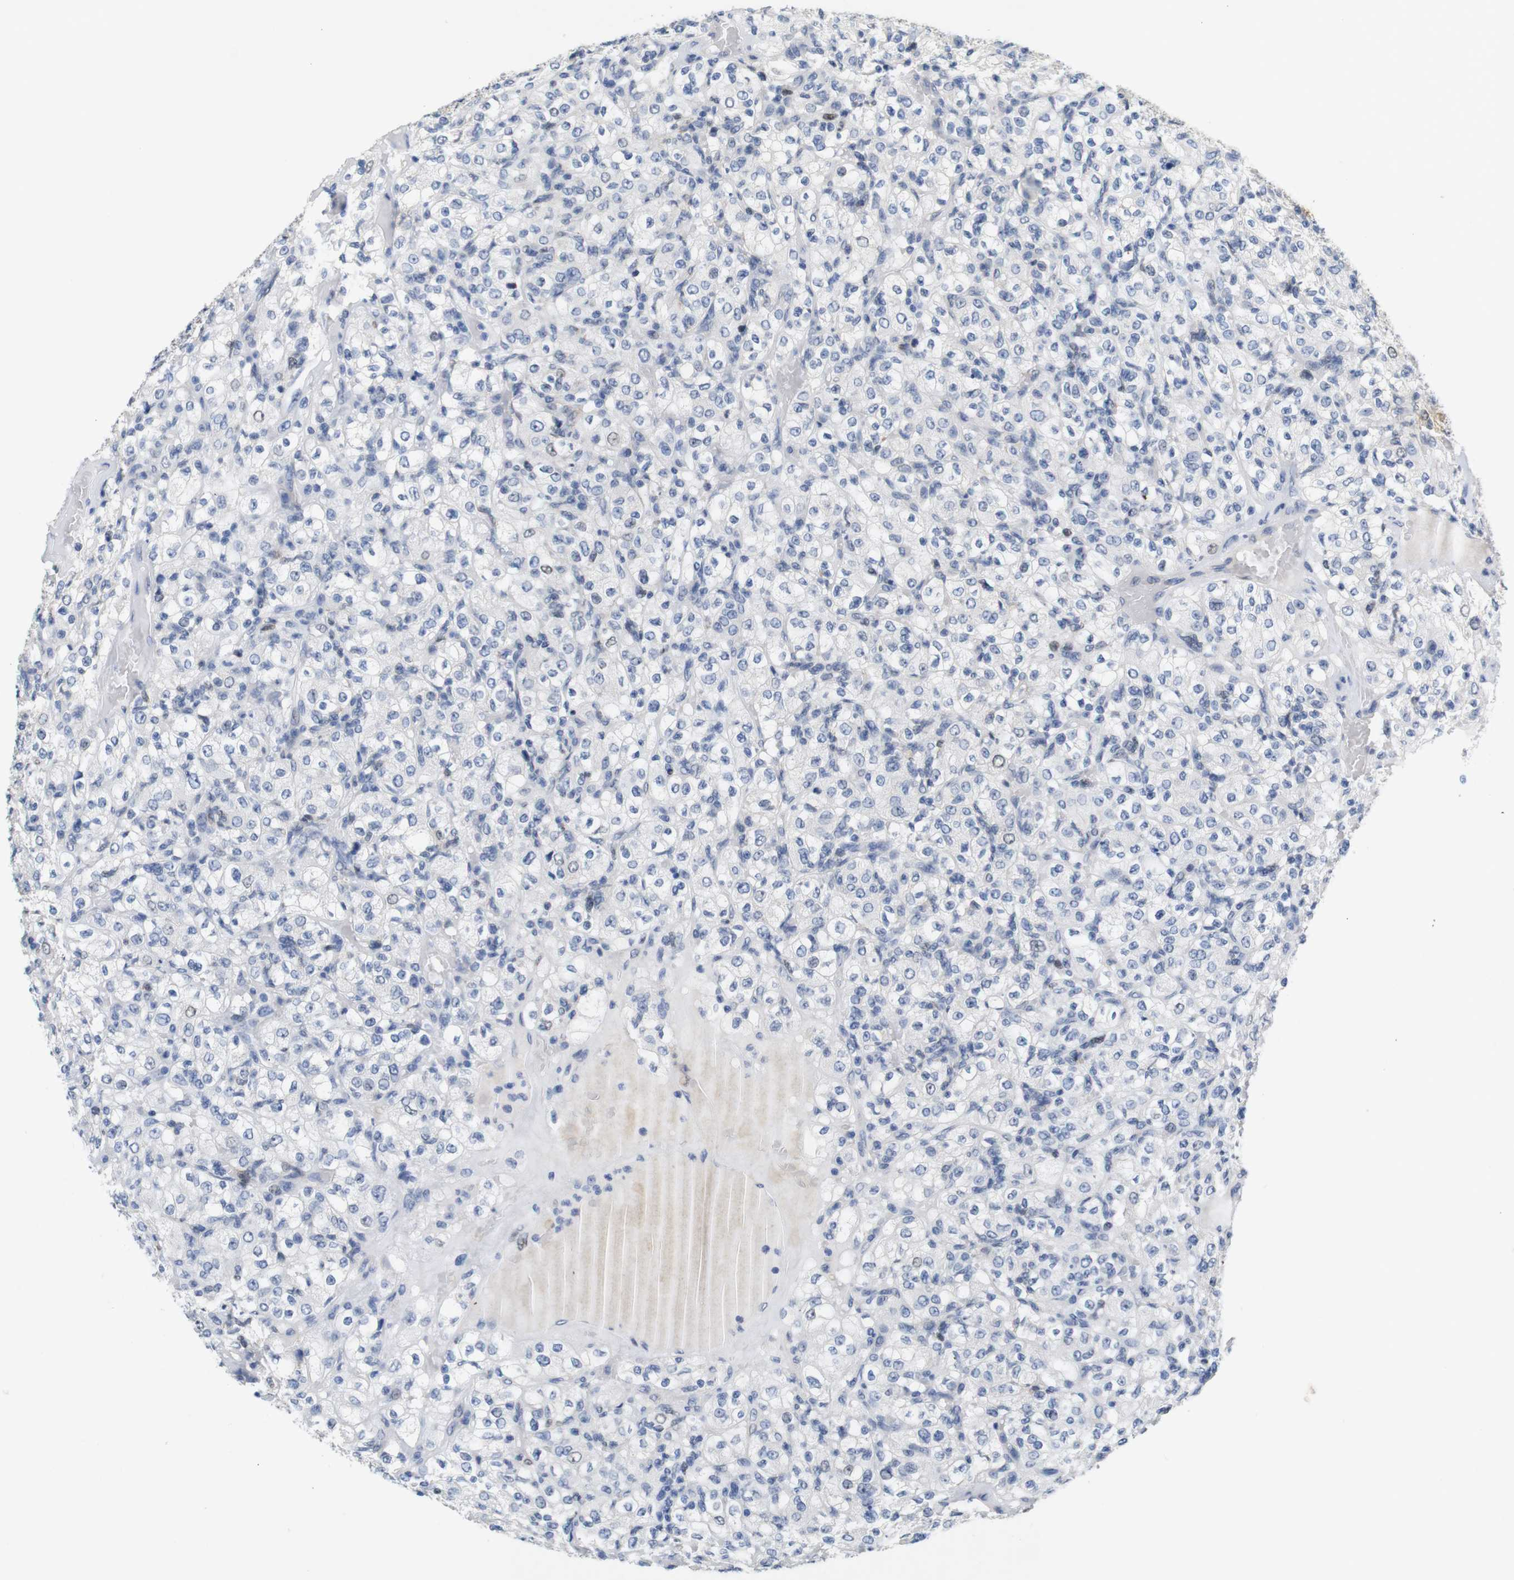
{"staining": {"intensity": "negative", "quantity": "none", "location": "none"}, "tissue": "renal cancer", "cell_type": "Tumor cells", "image_type": "cancer", "snomed": [{"axis": "morphology", "description": "Normal tissue, NOS"}, {"axis": "morphology", "description": "Adenocarcinoma, NOS"}, {"axis": "topography", "description": "Kidney"}], "caption": "Immunohistochemical staining of human adenocarcinoma (renal) shows no significant positivity in tumor cells.", "gene": "CDK2", "patient": {"sex": "female", "age": 72}}